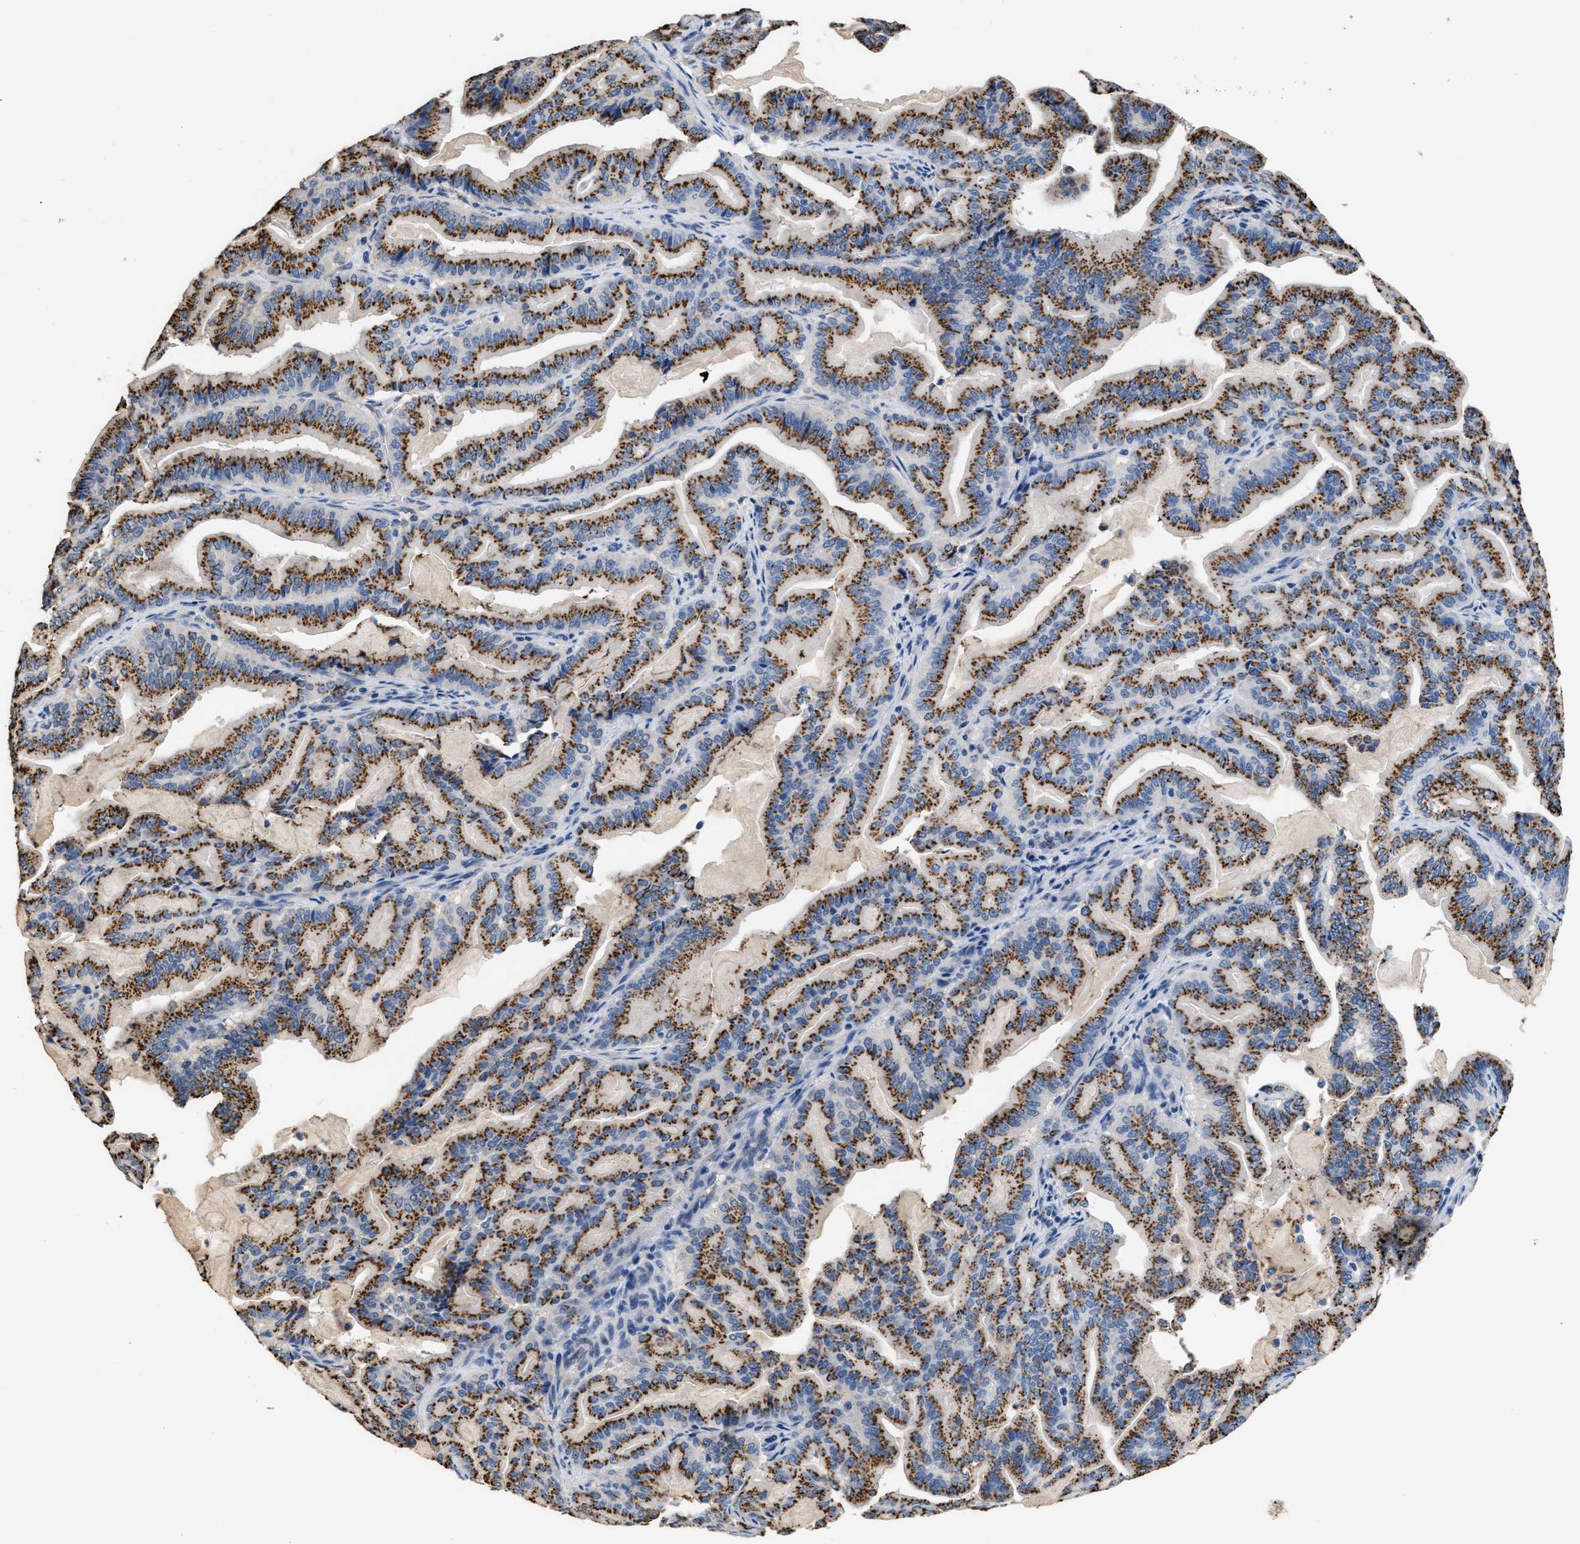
{"staining": {"intensity": "strong", "quantity": ">75%", "location": "cytoplasmic/membranous"}, "tissue": "pancreatic cancer", "cell_type": "Tumor cells", "image_type": "cancer", "snomed": [{"axis": "morphology", "description": "Adenocarcinoma, NOS"}, {"axis": "topography", "description": "Pancreas"}], "caption": "Pancreatic adenocarcinoma stained for a protein (brown) demonstrates strong cytoplasmic/membranous positive positivity in about >75% of tumor cells.", "gene": "GOLM1", "patient": {"sex": "male", "age": 63}}